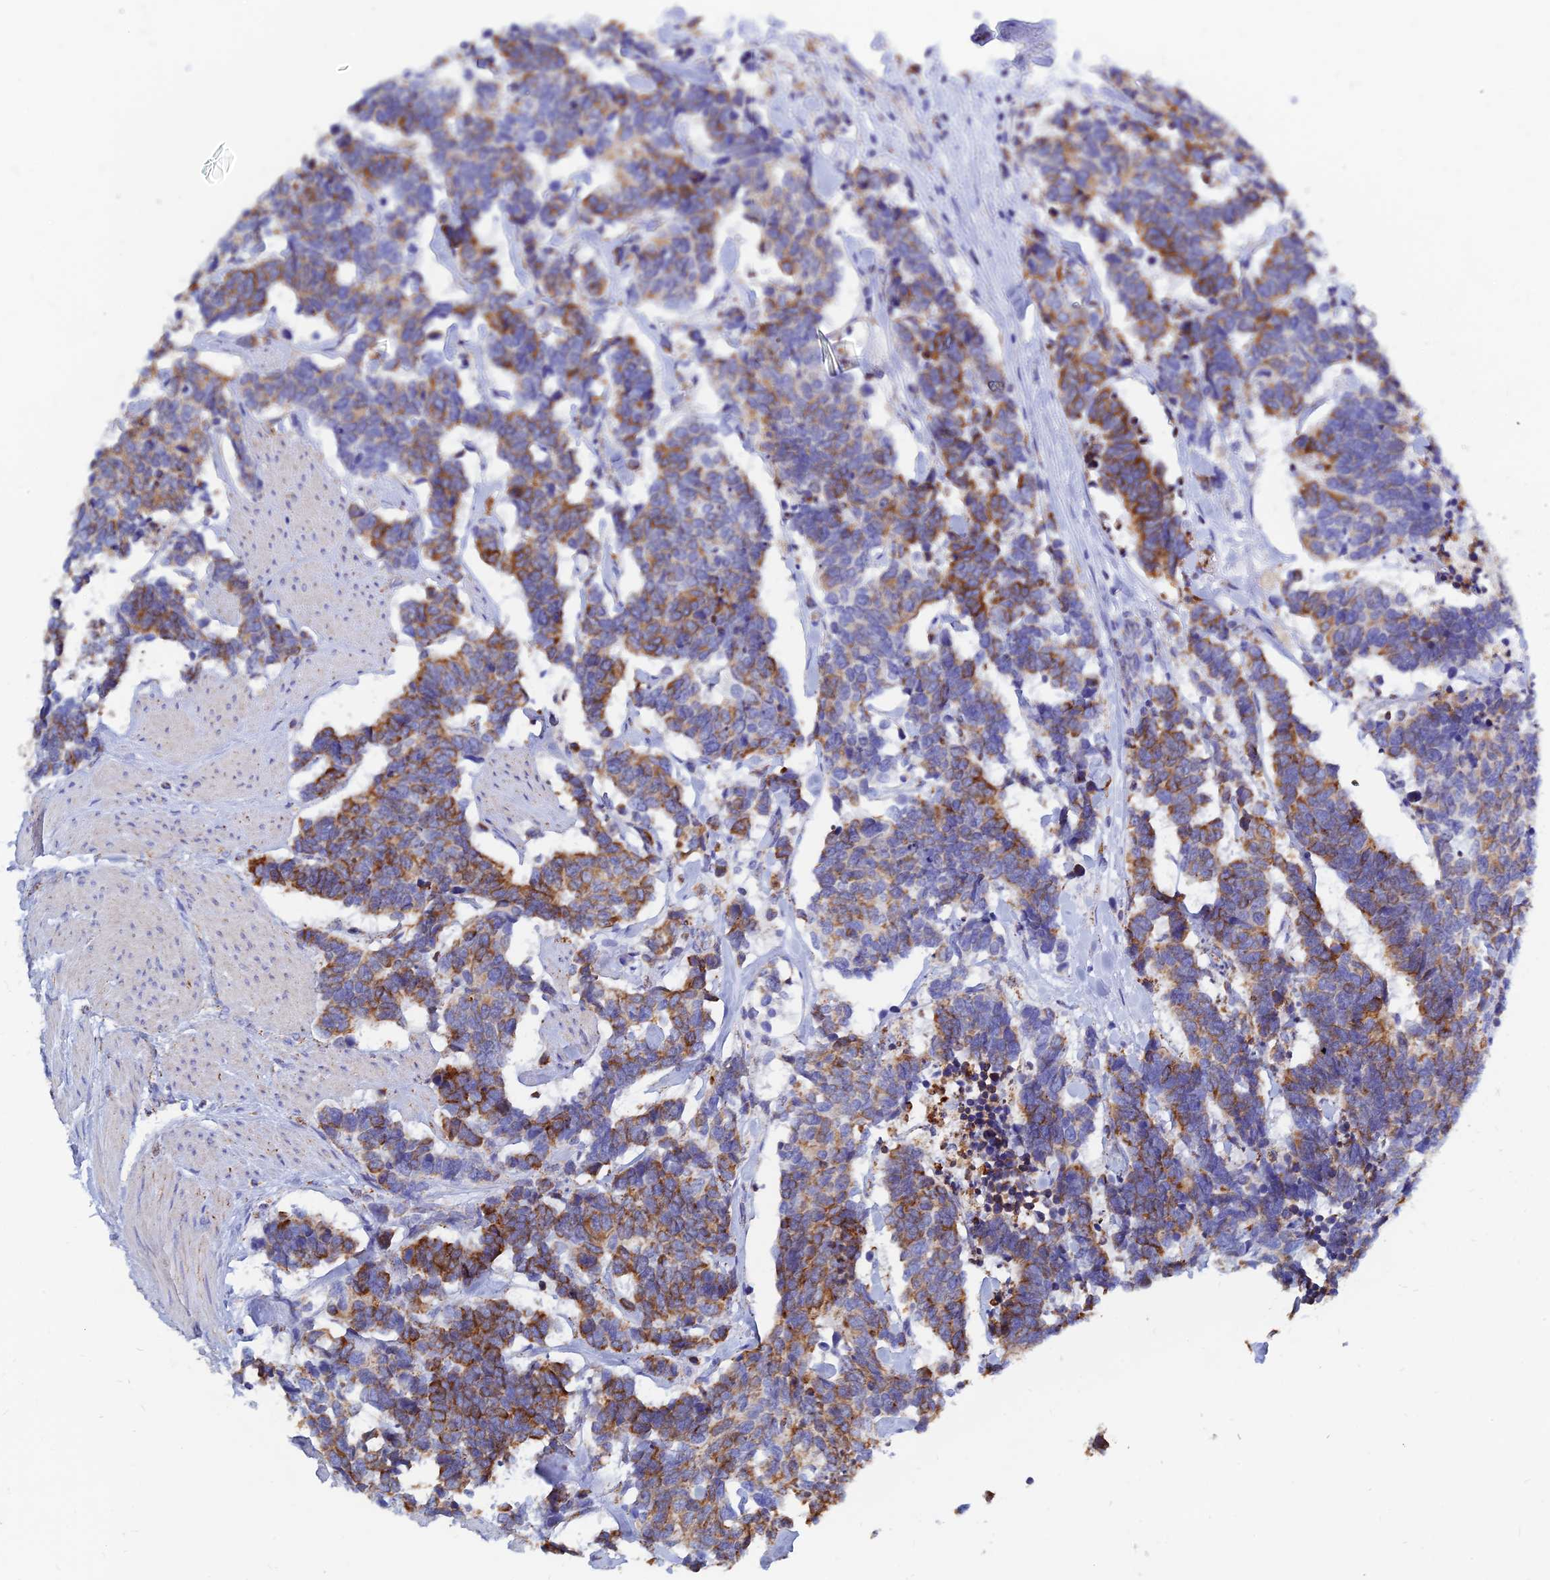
{"staining": {"intensity": "moderate", "quantity": "25%-75%", "location": "cytoplasmic/membranous"}, "tissue": "carcinoid", "cell_type": "Tumor cells", "image_type": "cancer", "snomed": [{"axis": "morphology", "description": "Carcinoma, NOS"}, {"axis": "morphology", "description": "Carcinoid, malignant, NOS"}, {"axis": "topography", "description": "Urinary bladder"}], "caption": "Carcinoid (malignant) stained with DAB IHC shows medium levels of moderate cytoplasmic/membranous expression in approximately 25%-75% of tumor cells.", "gene": "MGST1", "patient": {"sex": "male", "age": 57}}